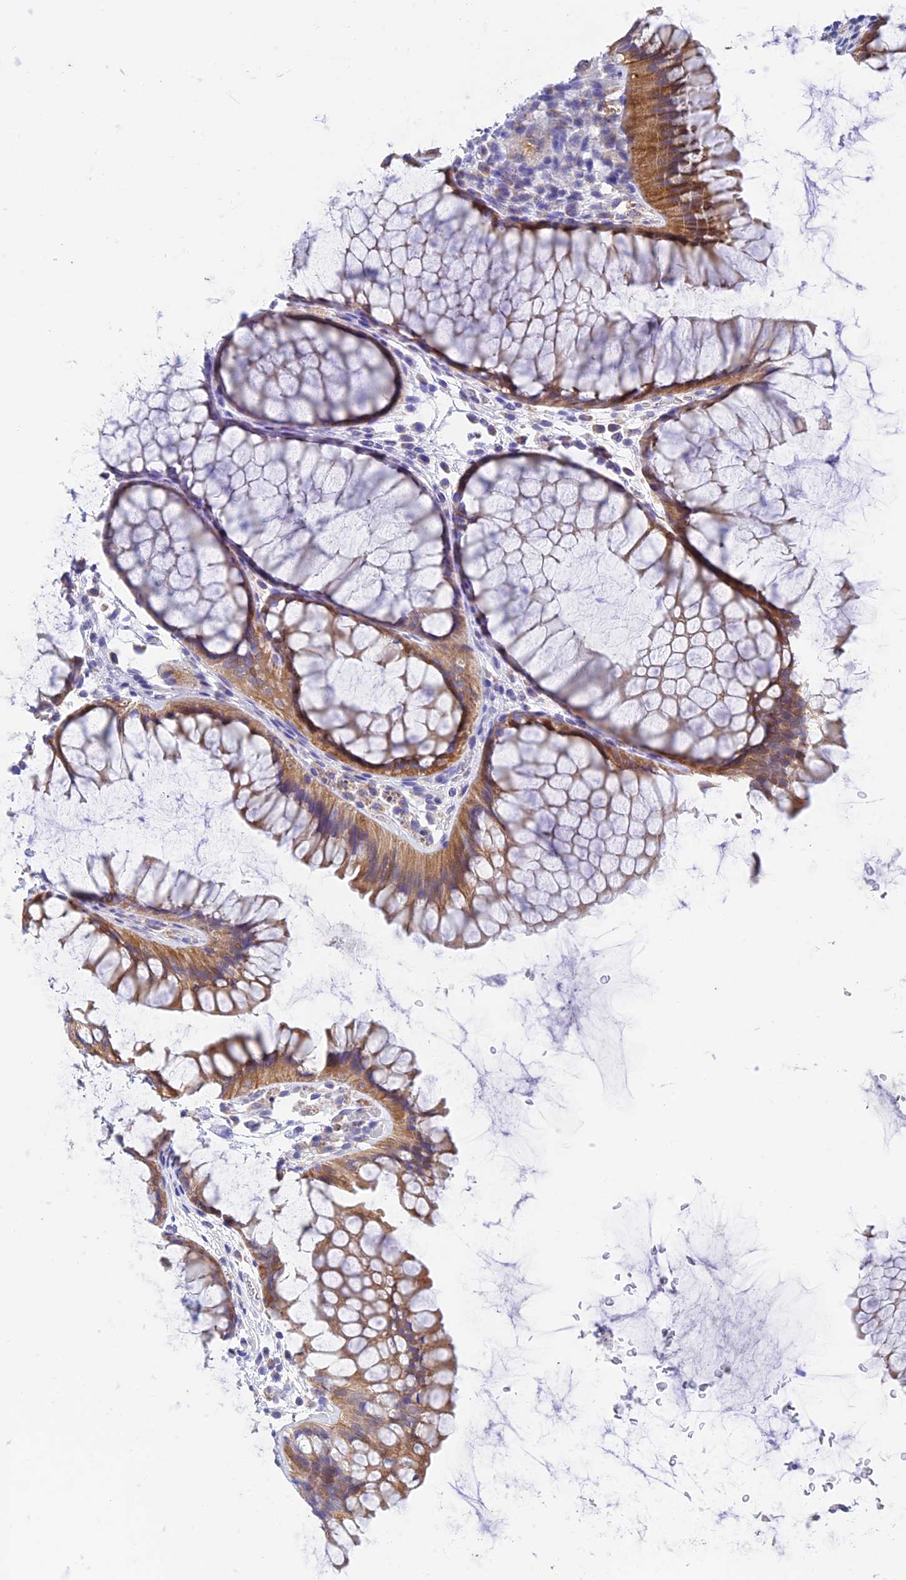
{"staining": {"intensity": "negative", "quantity": "none", "location": "none"}, "tissue": "colon", "cell_type": "Endothelial cells", "image_type": "normal", "snomed": [{"axis": "morphology", "description": "Normal tissue, NOS"}, {"axis": "topography", "description": "Colon"}], "caption": "DAB (3,3'-diaminobenzidine) immunohistochemical staining of normal human colon demonstrates no significant expression in endothelial cells.", "gene": "ZNF181", "patient": {"sex": "female", "age": 82}}